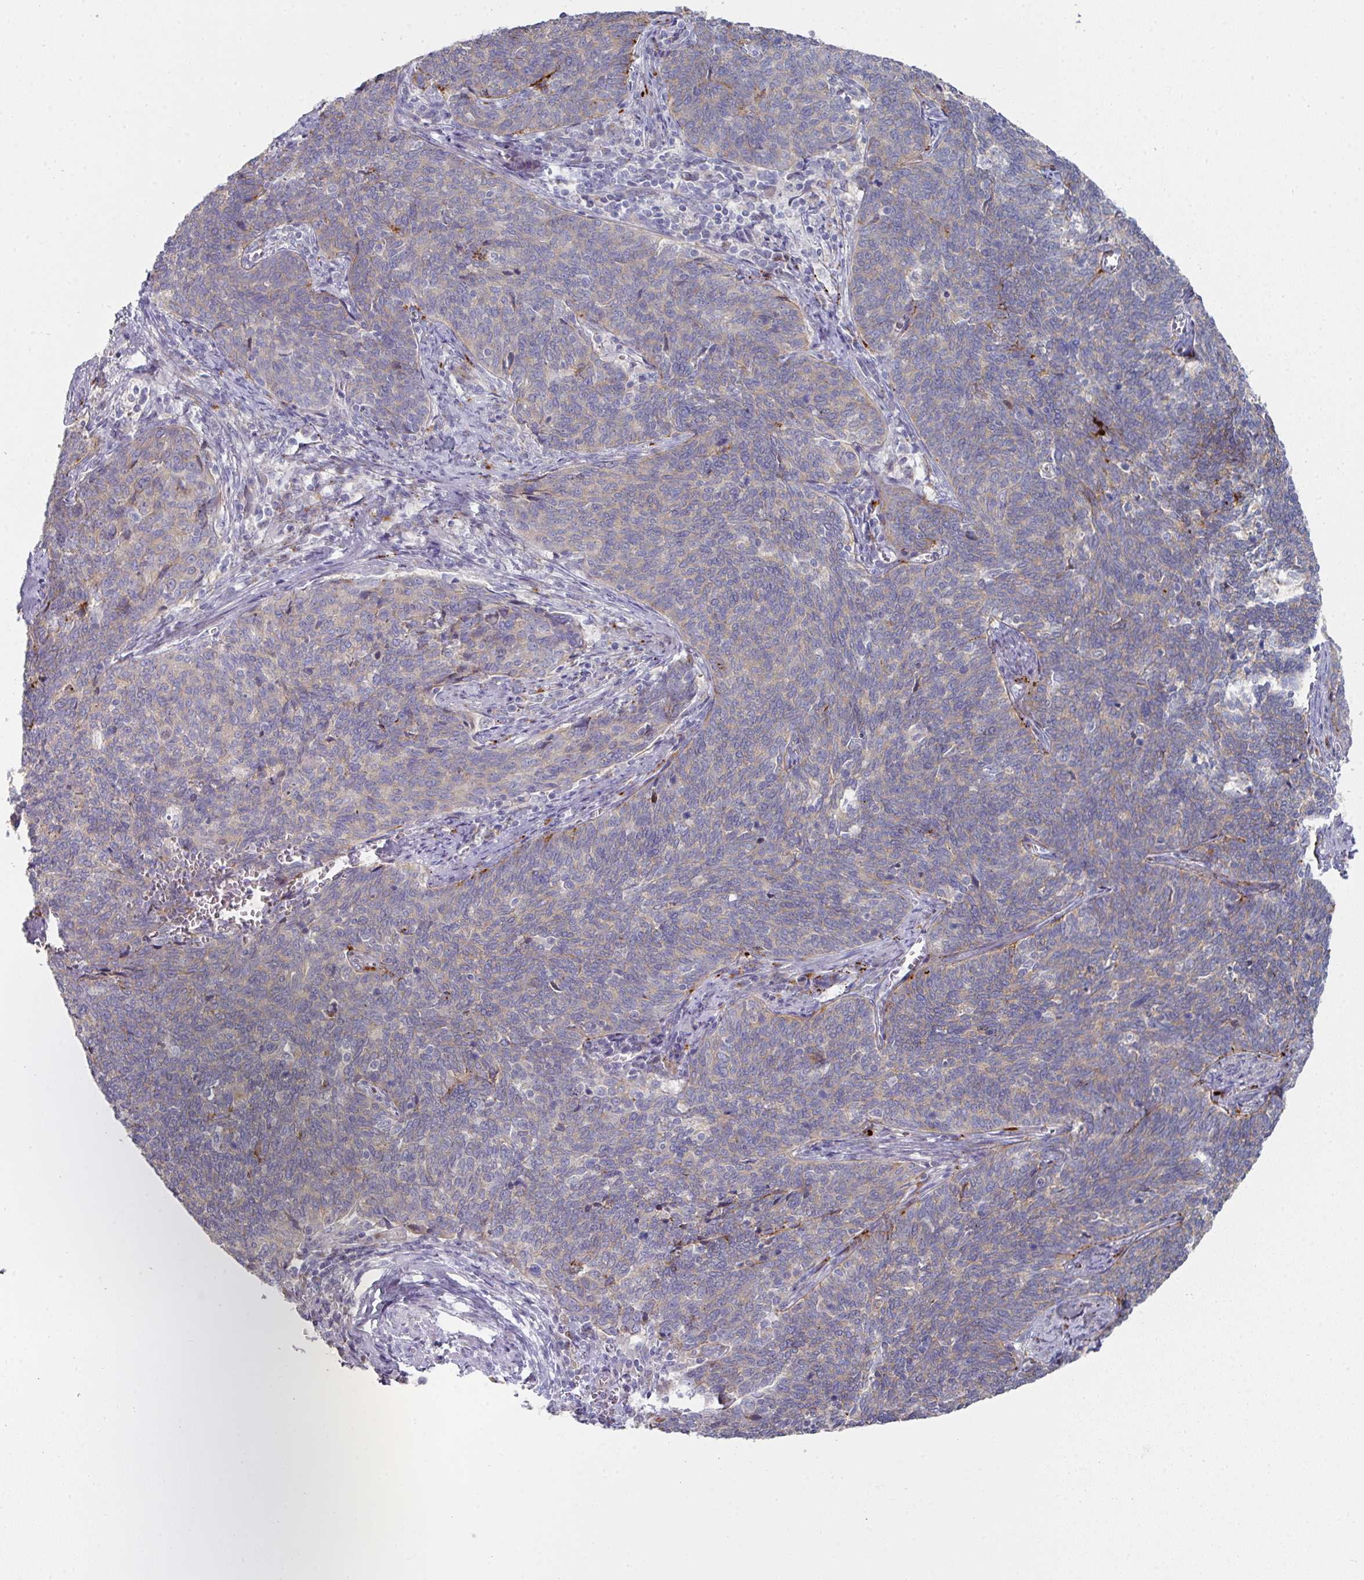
{"staining": {"intensity": "moderate", "quantity": "<25%", "location": "cytoplasmic/membranous"}, "tissue": "cervical cancer", "cell_type": "Tumor cells", "image_type": "cancer", "snomed": [{"axis": "morphology", "description": "Squamous cell carcinoma, NOS"}, {"axis": "topography", "description": "Cervix"}], "caption": "This image exhibits IHC staining of human cervical cancer (squamous cell carcinoma), with low moderate cytoplasmic/membranous positivity in approximately <25% of tumor cells.", "gene": "NT5C1A", "patient": {"sex": "female", "age": 39}}